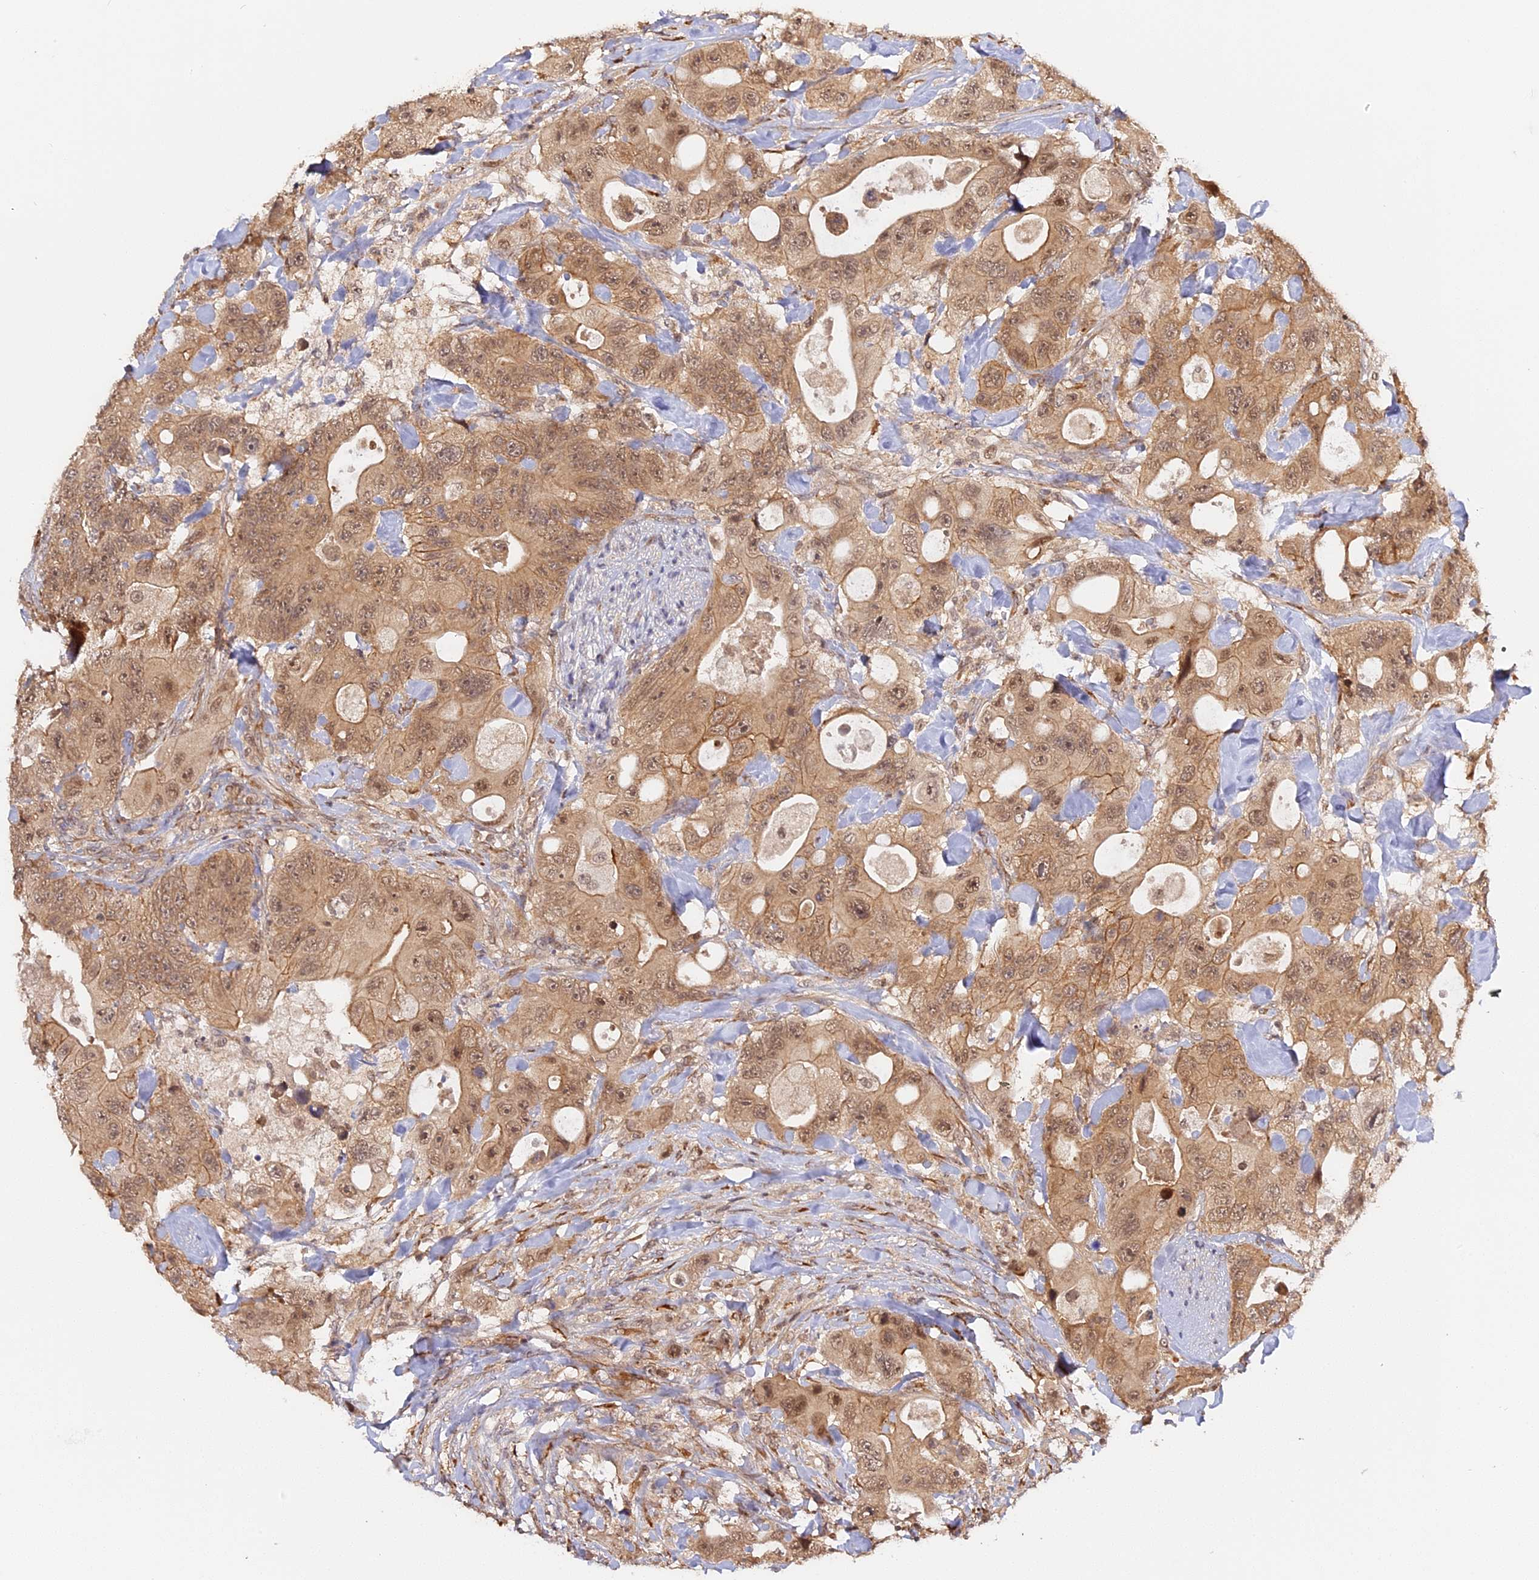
{"staining": {"intensity": "moderate", "quantity": ">75%", "location": "cytoplasmic/membranous,nuclear"}, "tissue": "colorectal cancer", "cell_type": "Tumor cells", "image_type": "cancer", "snomed": [{"axis": "morphology", "description": "Adenocarcinoma, NOS"}, {"axis": "topography", "description": "Colon"}], "caption": "Protein positivity by IHC exhibits moderate cytoplasmic/membranous and nuclear expression in about >75% of tumor cells in colorectal cancer.", "gene": "IMPACT", "patient": {"sex": "female", "age": 46}}